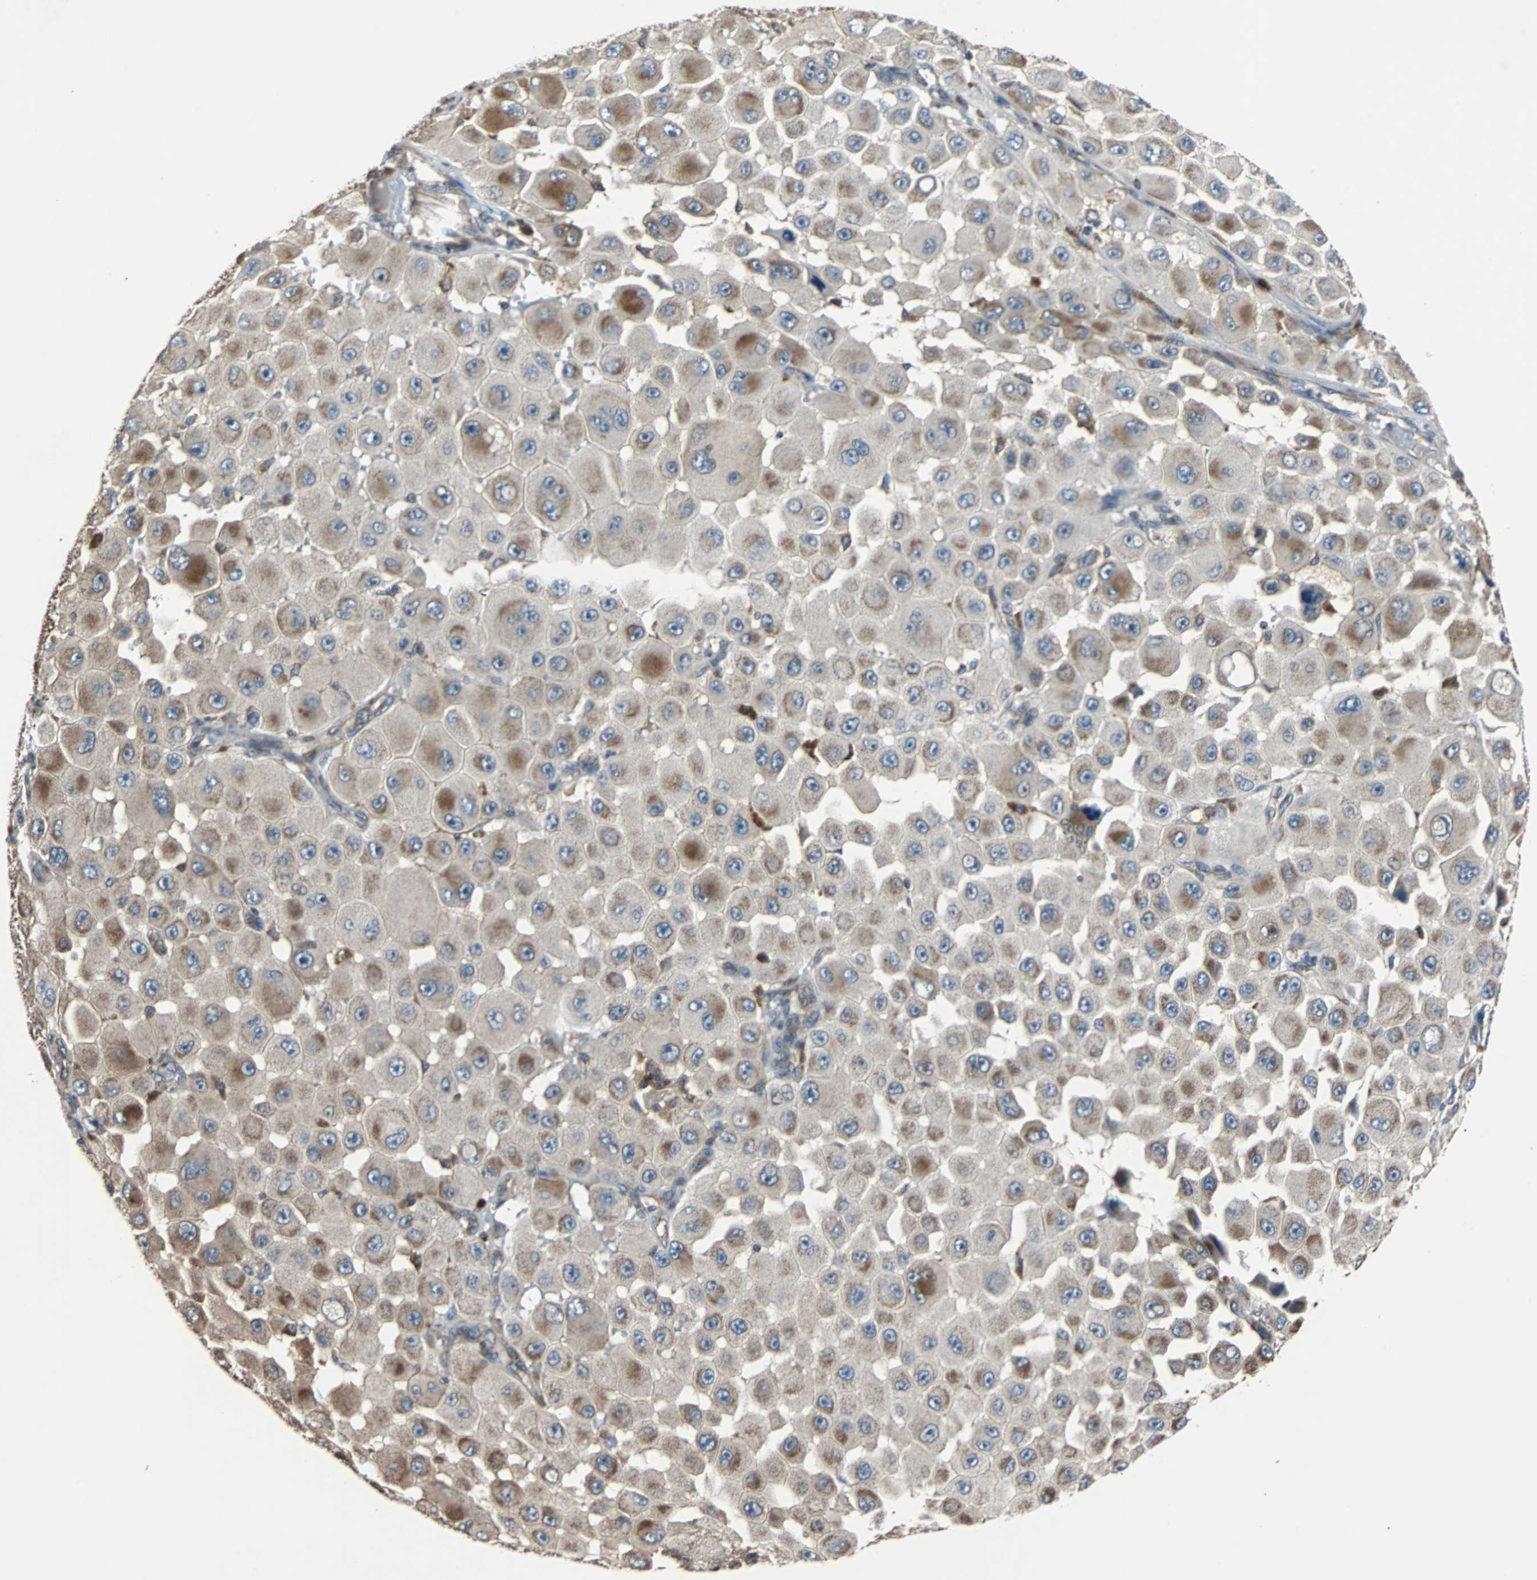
{"staining": {"intensity": "moderate", "quantity": ">75%", "location": "cytoplasmic/membranous"}, "tissue": "melanoma", "cell_type": "Tumor cells", "image_type": "cancer", "snomed": [{"axis": "morphology", "description": "Malignant melanoma, NOS"}, {"axis": "topography", "description": "Skin"}], "caption": "The photomicrograph reveals staining of melanoma, revealing moderate cytoplasmic/membranous protein expression (brown color) within tumor cells. (Brightfield microscopy of DAB IHC at high magnification).", "gene": "ACTR3", "patient": {"sex": "female", "age": 81}}